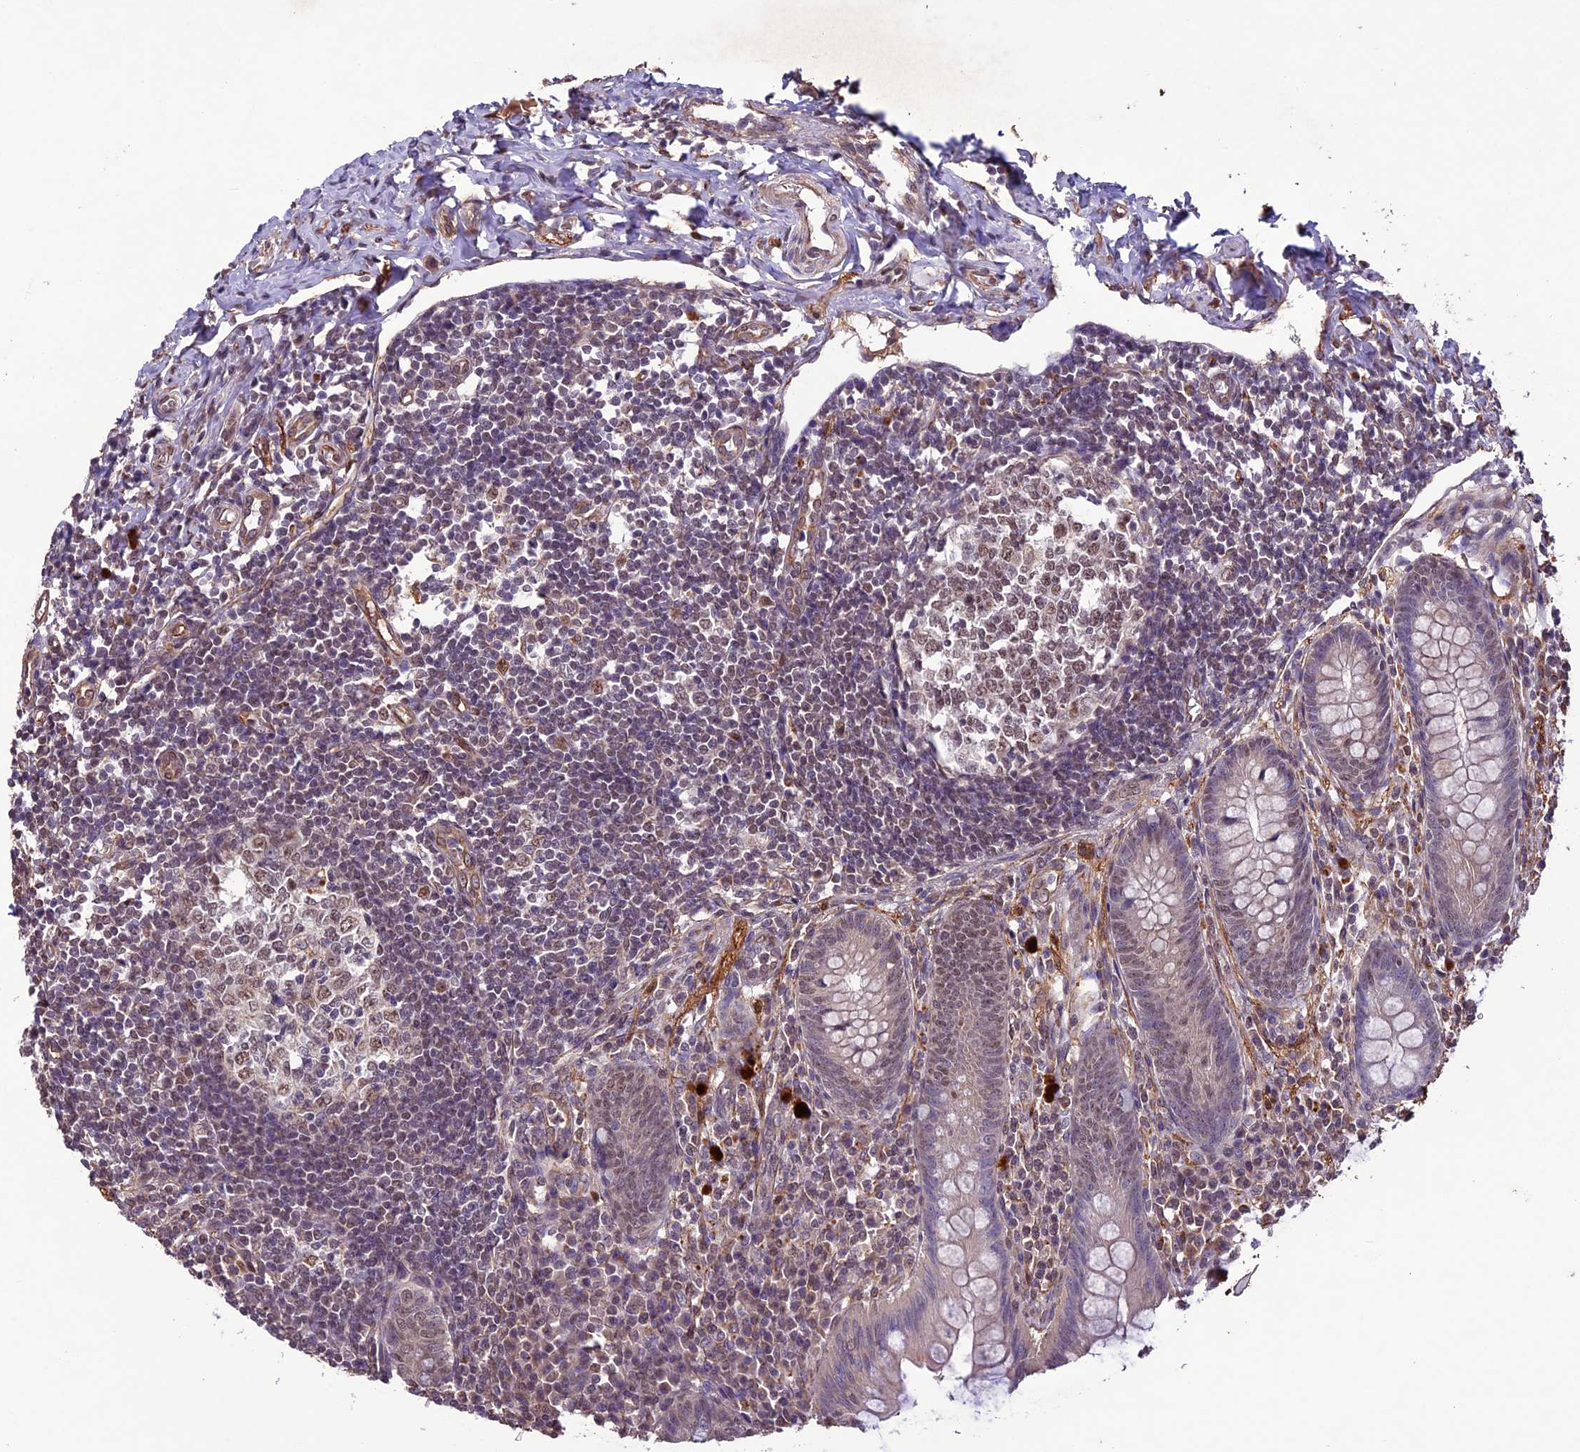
{"staining": {"intensity": "weak", "quantity": "25%-75%", "location": "nuclear"}, "tissue": "appendix", "cell_type": "Glandular cells", "image_type": "normal", "snomed": [{"axis": "morphology", "description": "Normal tissue, NOS"}, {"axis": "topography", "description": "Appendix"}], "caption": "Immunohistochemical staining of normal human appendix reveals weak nuclear protein positivity in about 25%-75% of glandular cells. The staining was performed using DAB (3,3'-diaminobenzidine) to visualize the protein expression in brown, while the nuclei were stained in blue with hematoxylin (Magnification: 20x).", "gene": "C3orf70", "patient": {"sex": "female", "age": 33}}